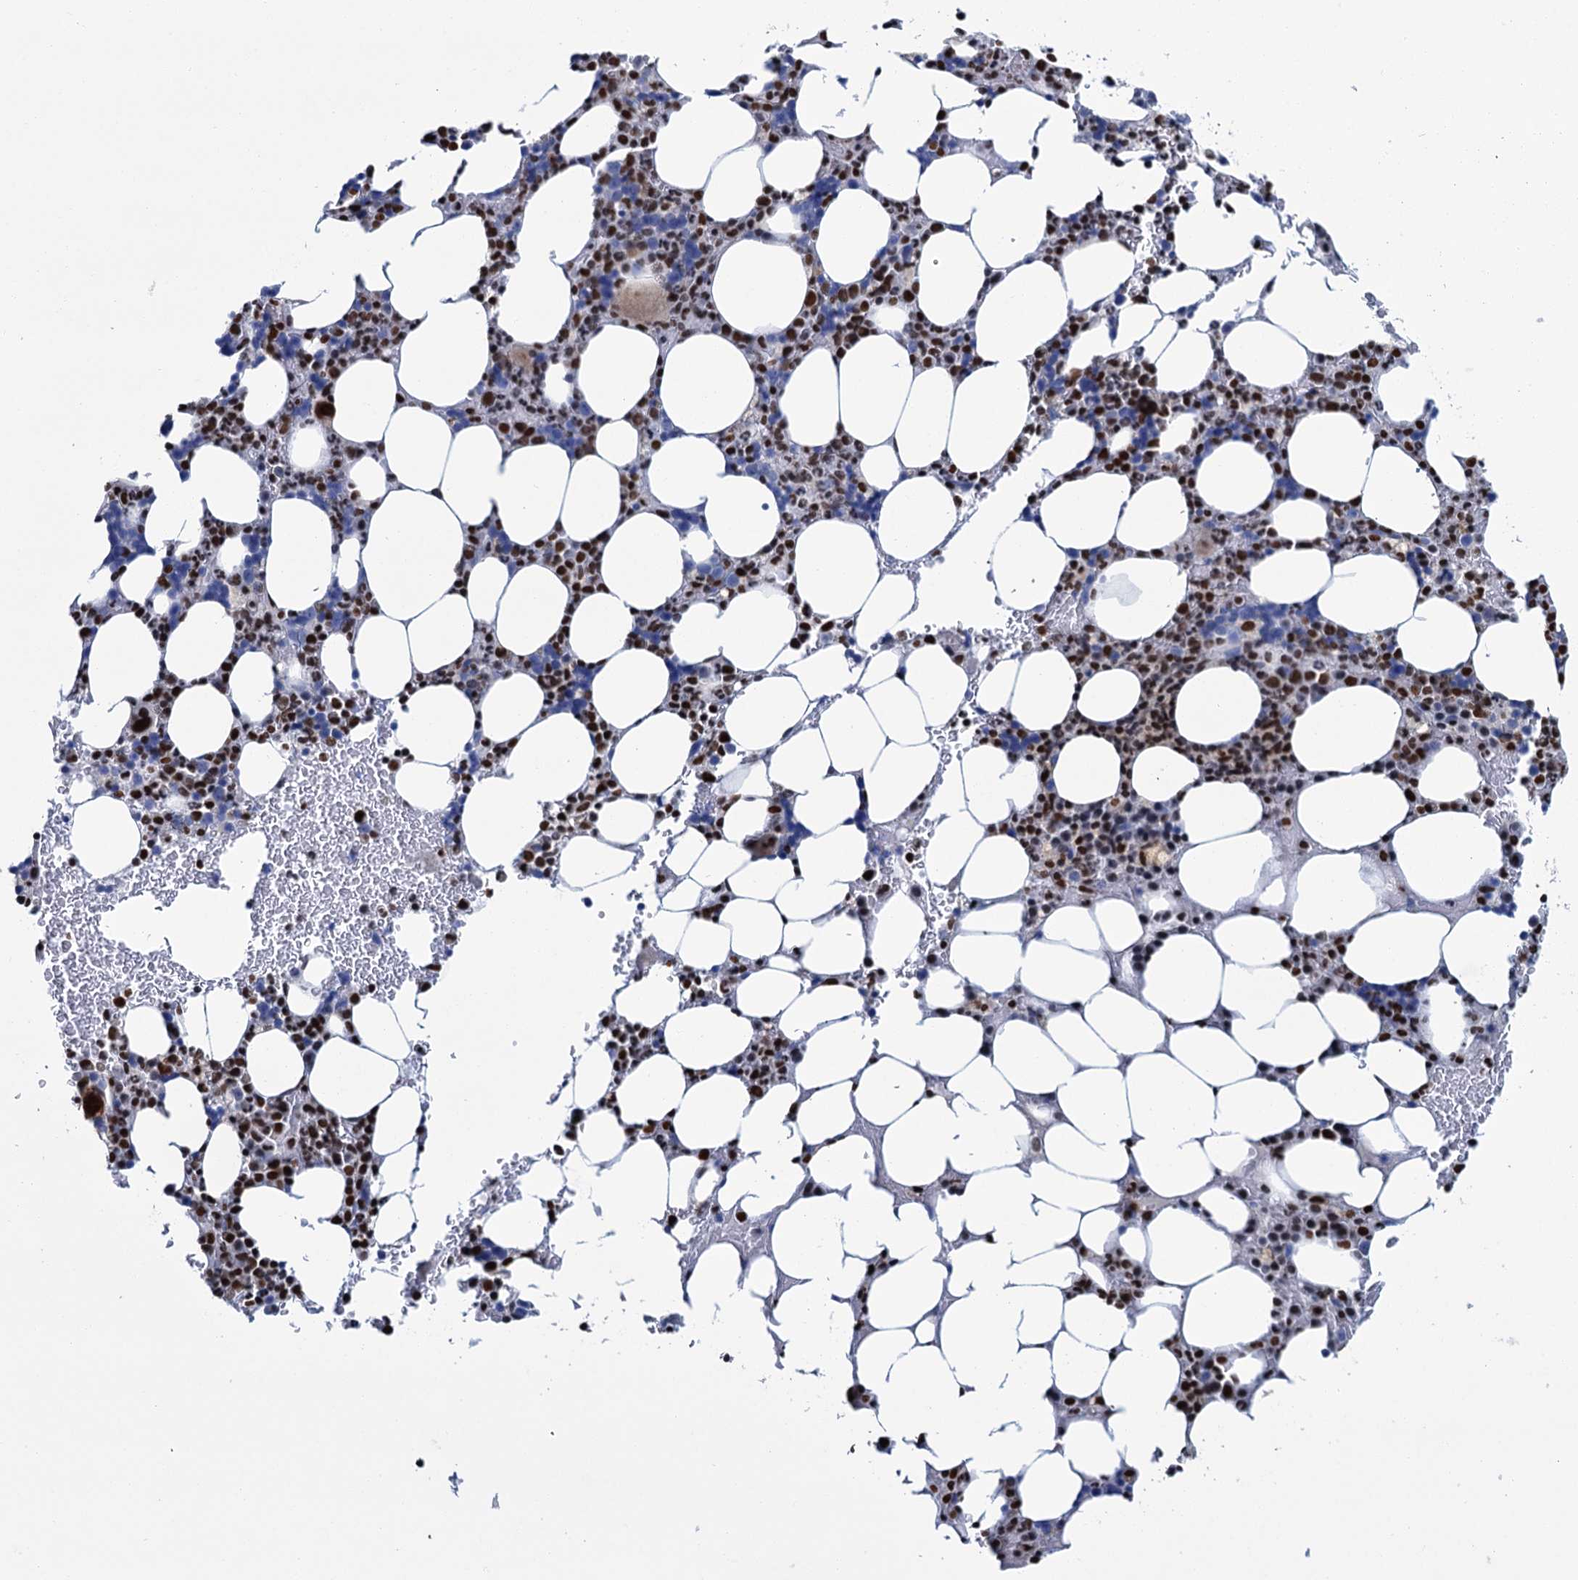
{"staining": {"intensity": "strong", "quantity": "25%-75%", "location": "nuclear"}, "tissue": "bone marrow", "cell_type": "Hematopoietic cells", "image_type": "normal", "snomed": [{"axis": "morphology", "description": "Normal tissue, NOS"}, {"axis": "topography", "description": "Bone marrow"}], "caption": "Bone marrow stained with DAB immunohistochemistry (IHC) displays high levels of strong nuclear expression in about 25%-75% of hematopoietic cells. (DAB (3,3'-diaminobenzidine) = brown stain, brightfield microscopy at high magnification).", "gene": "CELF2", "patient": {"sex": "male", "age": 78}}